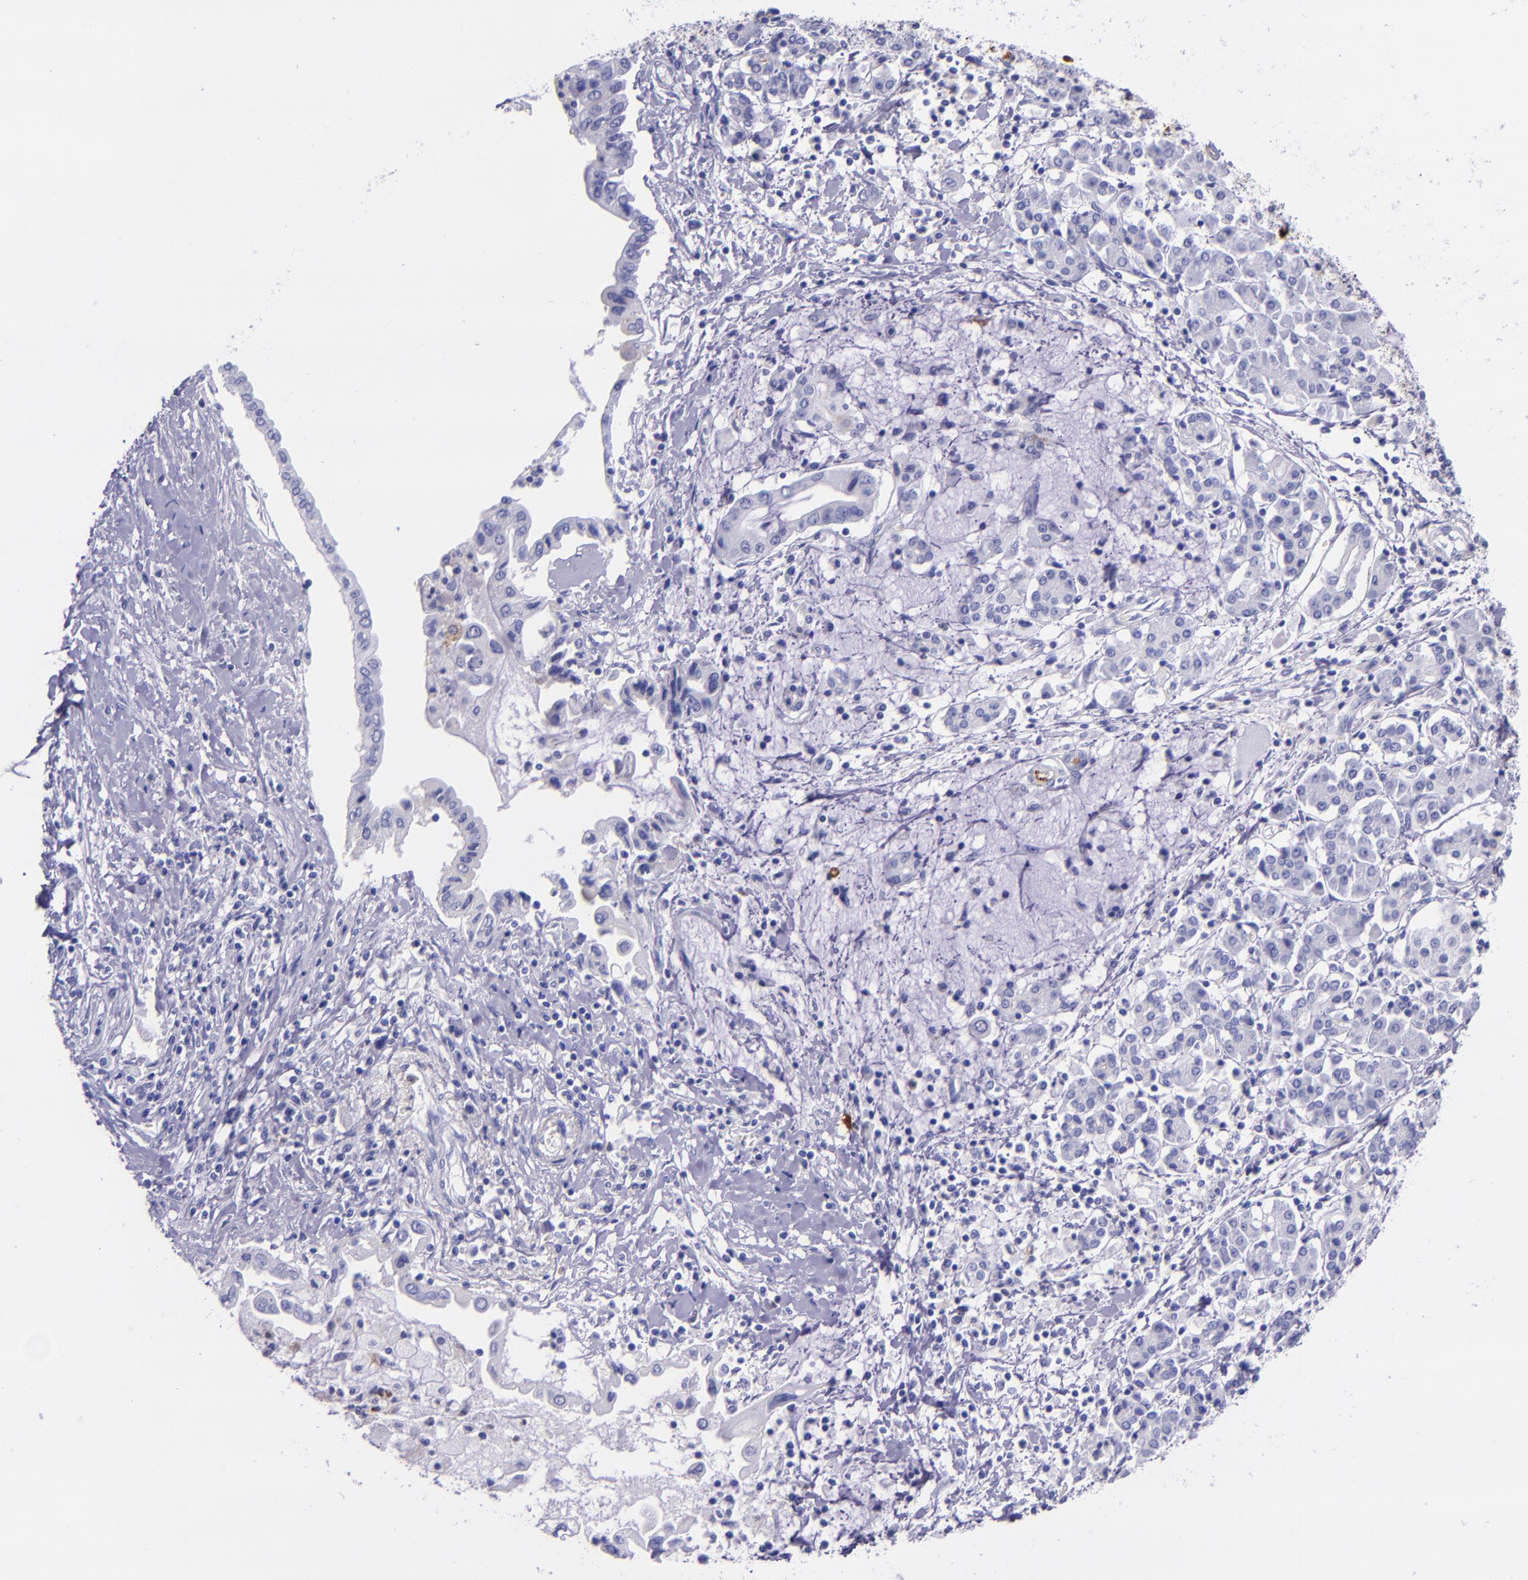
{"staining": {"intensity": "negative", "quantity": "none", "location": "none"}, "tissue": "pancreatic cancer", "cell_type": "Tumor cells", "image_type": "cancer", "snomed": [{"axis": "morphology", "description": "Adenocarcinoma, NOS"}, {"axis": "topography", "description": "Pancreas"}], "caption": "Human pancreatic adenocarcinoma stained for a protein using IHC reveals no positivity in tumor cells.", "gene": "SLPI", "patient": {"sex": "female", "age": 57}}